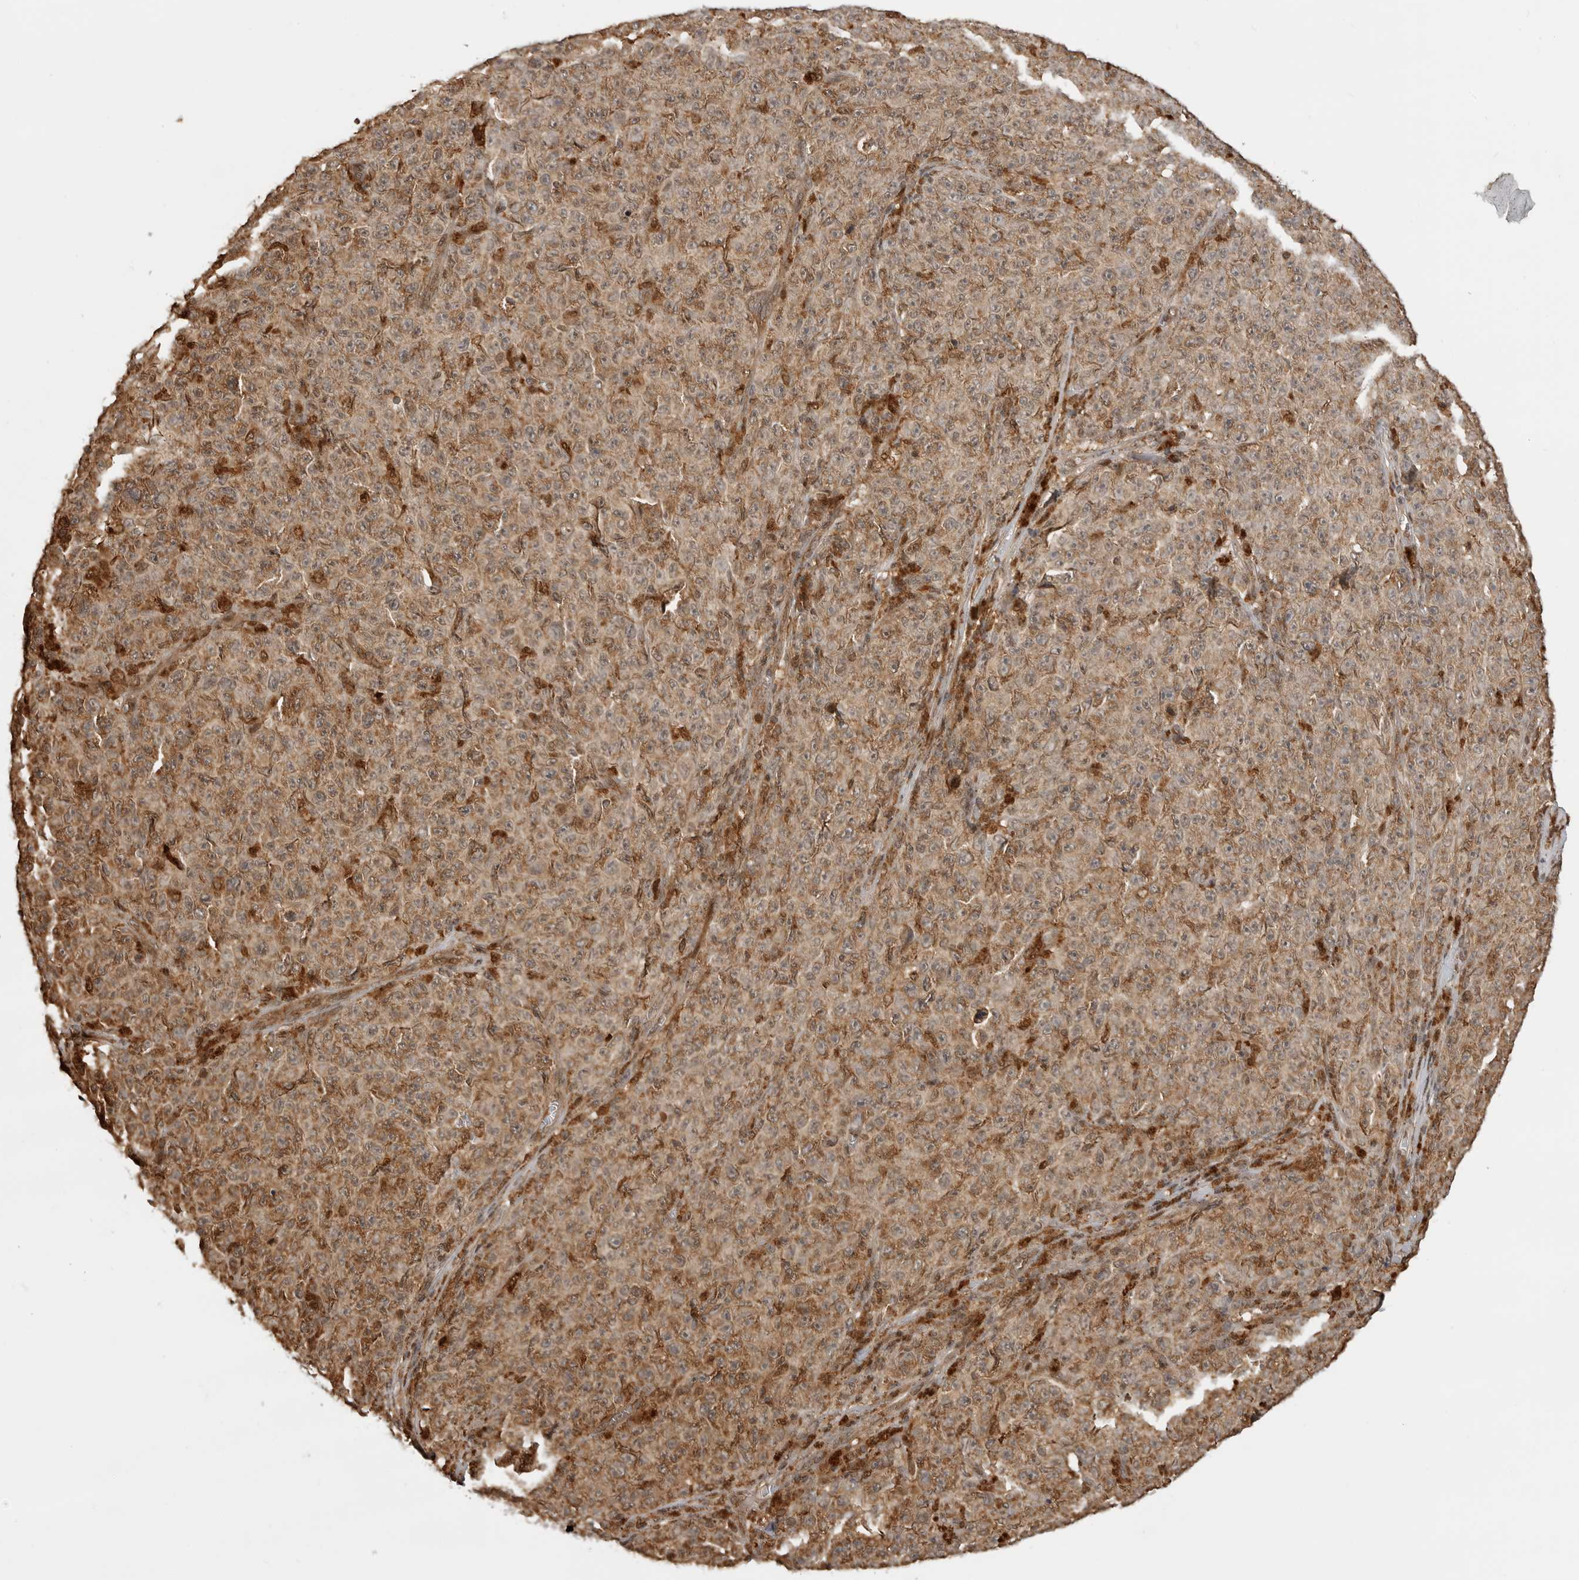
{"staining": {"intensity": "weak", "quantity": ">75%", "location": "cytoplasmic/membranous,nuclear"}, "tissue": "melanoma", "cell_type": "Tumor cells", "image_type": "cancer", "snomed": [{"axis": "morphology", "description": "Malignant melanoma, NOS"}, {"axis": "topography", "description": "Skin"}], "caption": "A low amount of weak cytoplasmic/membranous and nuclear positivity is seen in approximately >75% of tumor cells in melanoma tissue.", "gene": "BMP2K", "patient": {"sex": "female", "age": 82}}